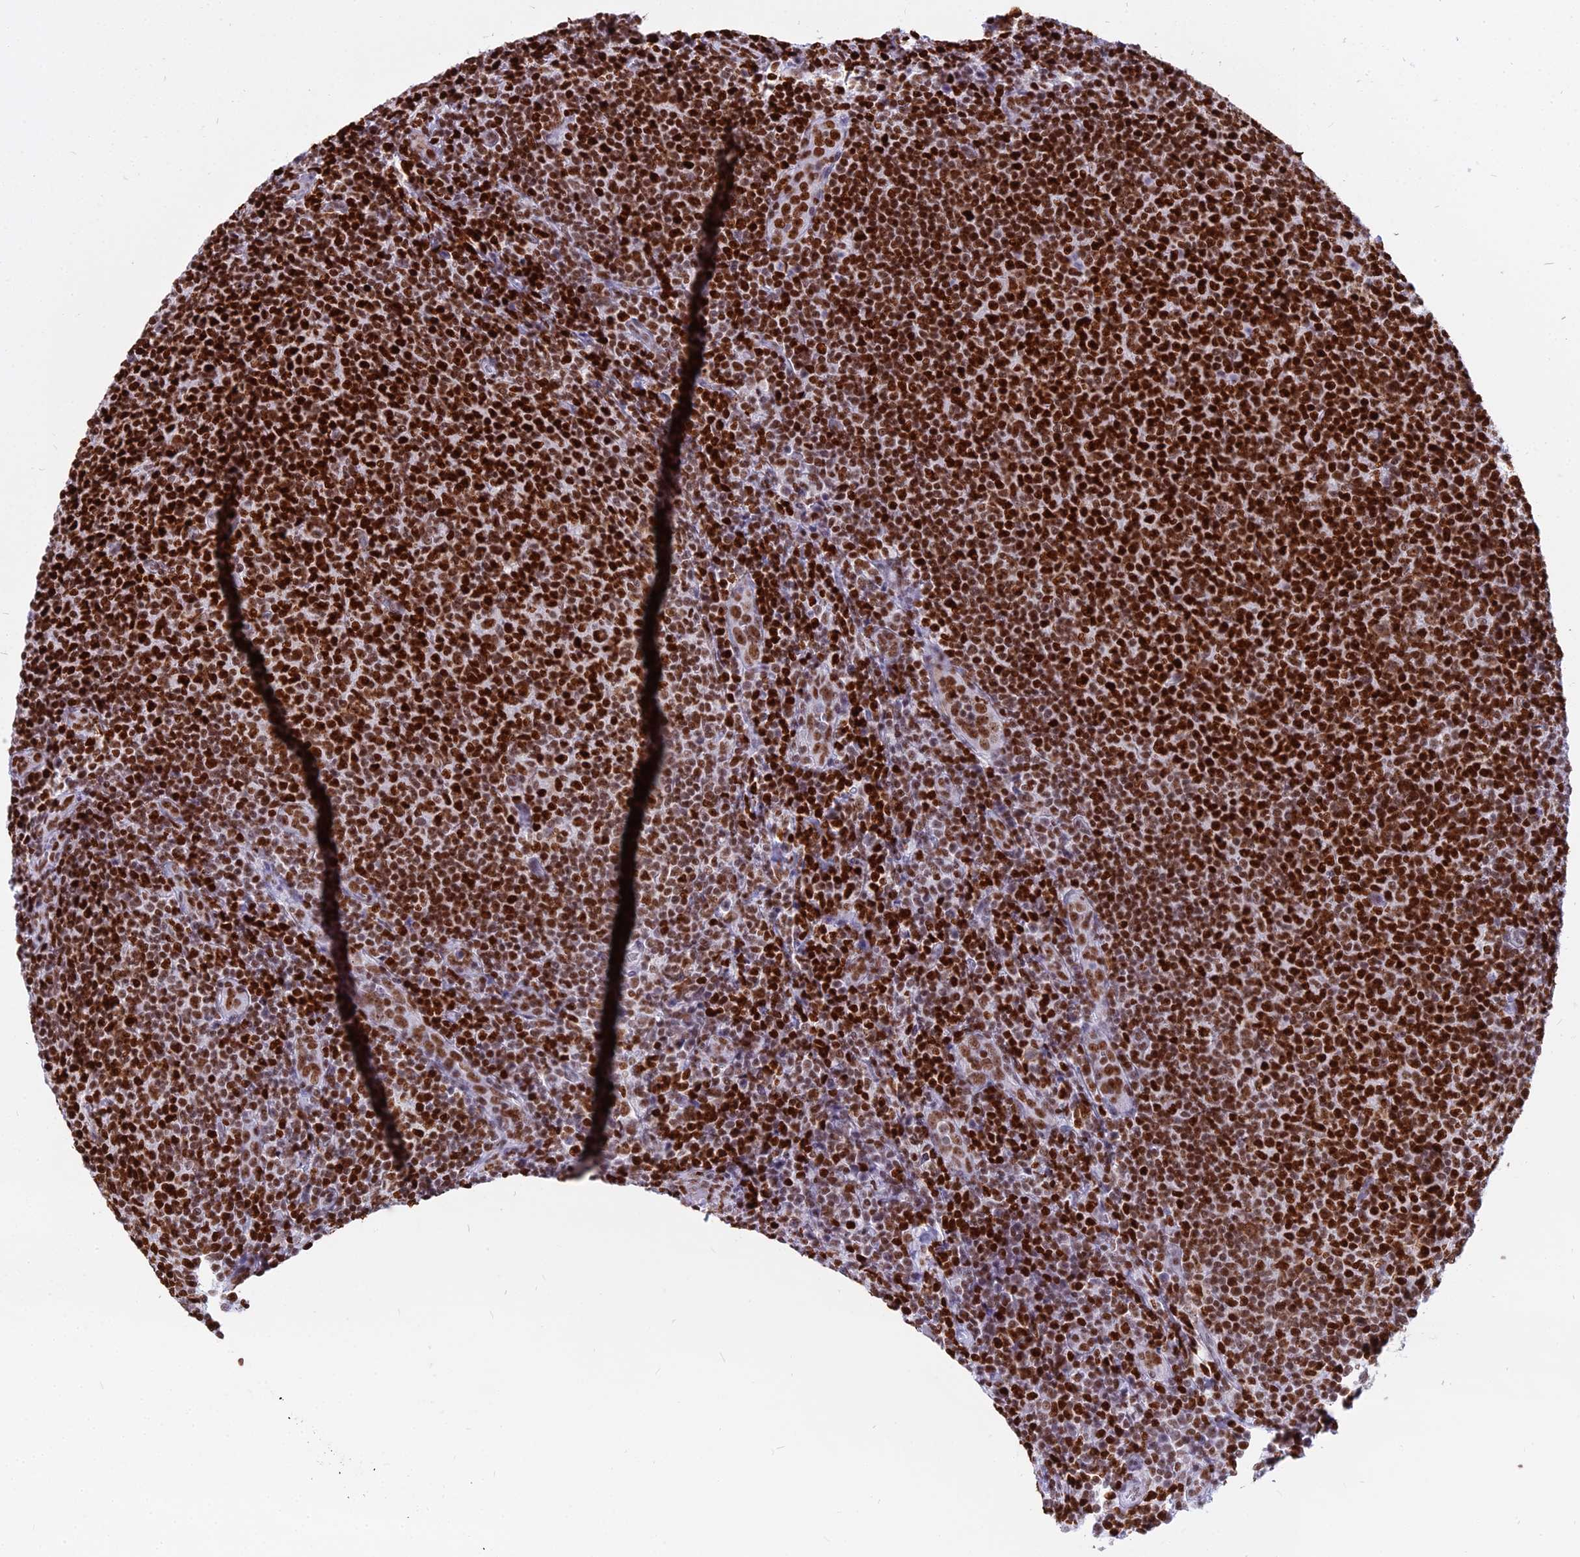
{"staining": {"intensity": "strong", "quantity": ">75%", "location": "nuclear"}, "tissue": "lymphoma", "cell_type": "Tumor cells", "image_type": "cancer", "snomed": [{"axis": "morphology", "description": "Malignant lymphoma, non-Hodgkin's type, Low grade"}, {"axis": "topography", "description": "Lymph node"}], "caption": "Protein analysis of malignant lymphoma, non-Hodgkin's type (low-grade) tissue reveals strong nuclear expression in approximately >75% of tumor cells.", "gene": "PARP1", "patient": {"sex": "male", "age": 66}}